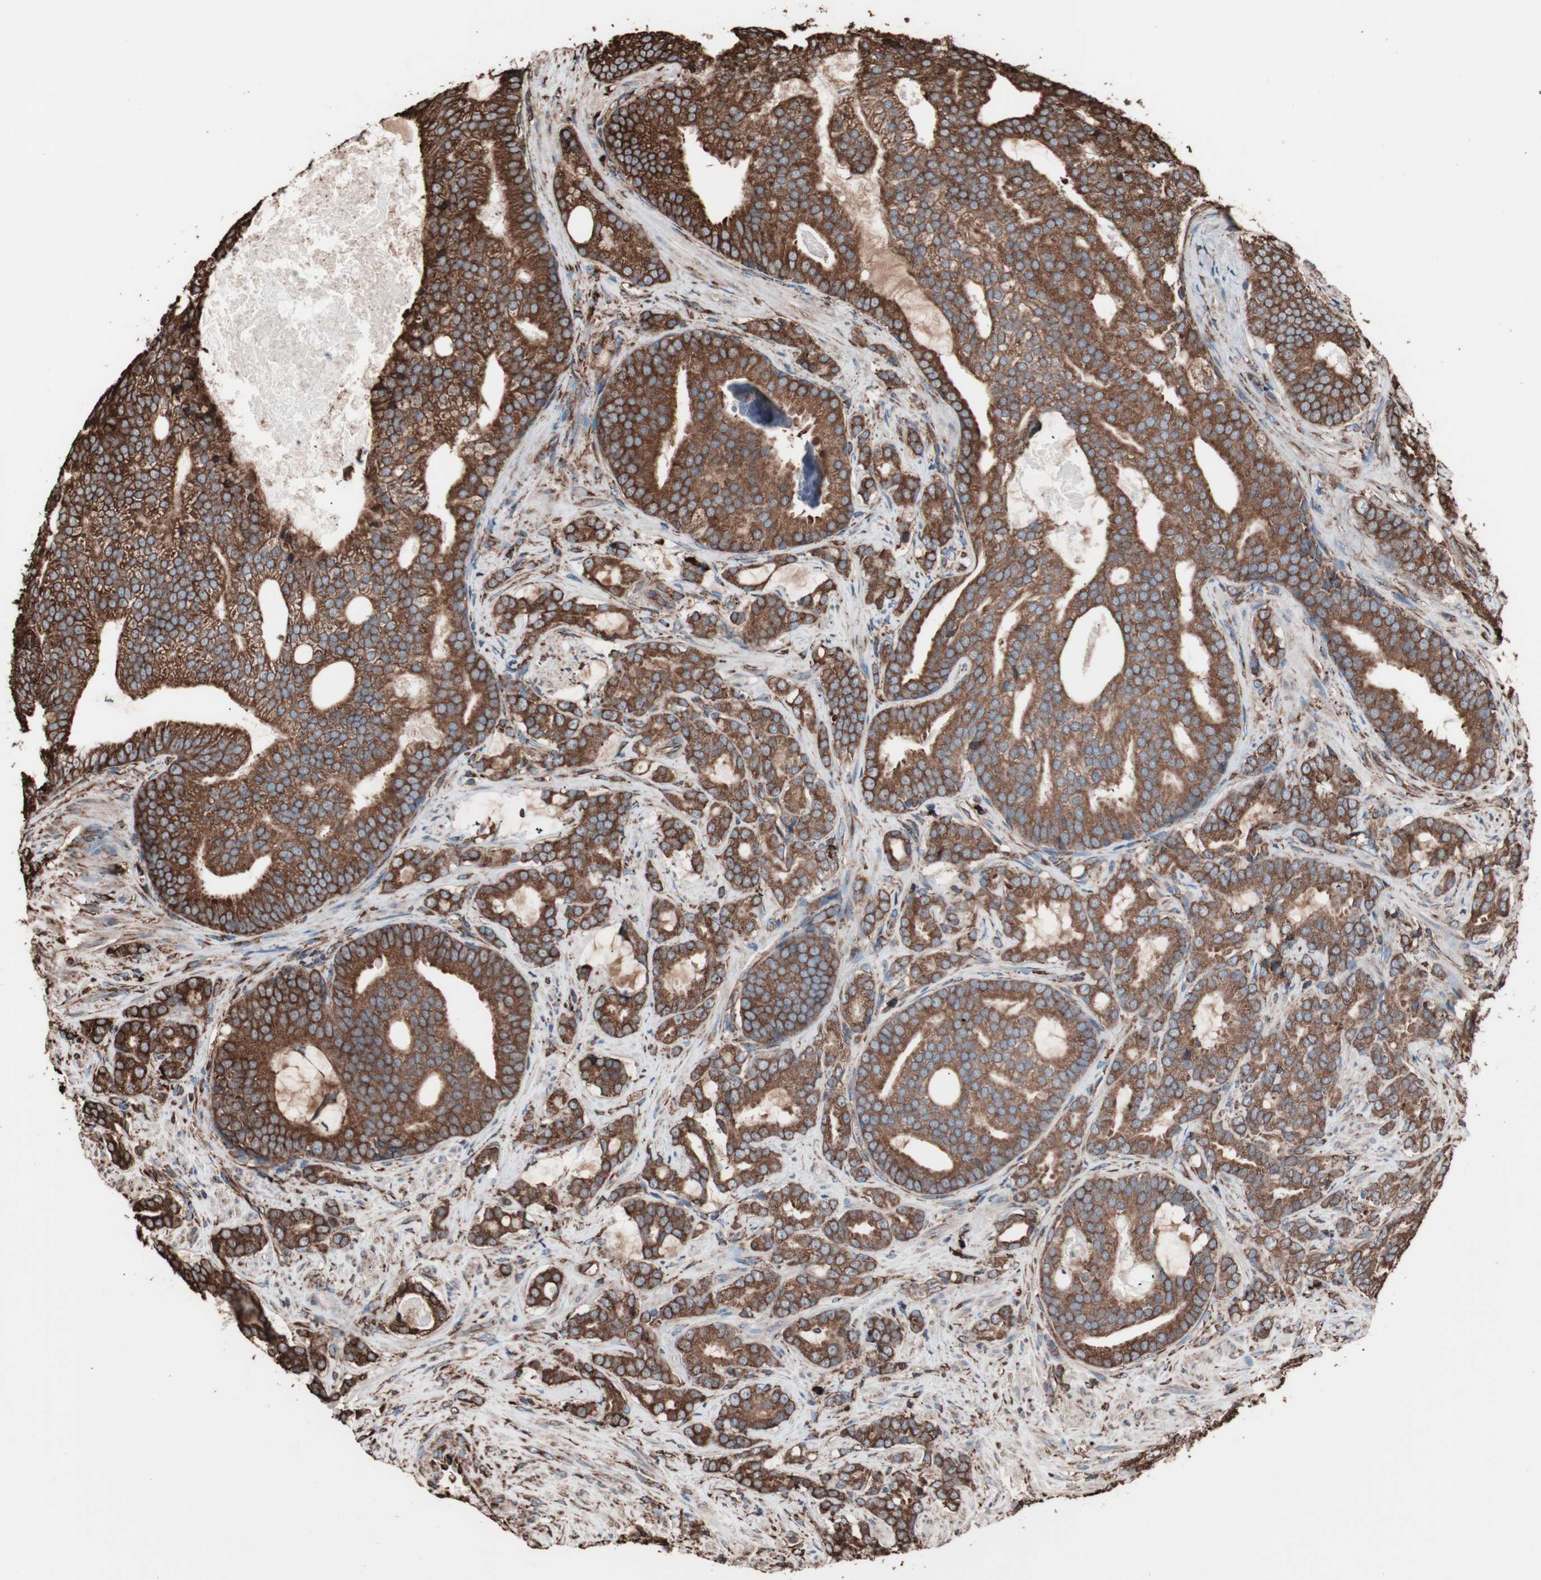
{"staining": {"intensity": "strong", "quantity": ">75%", "location": "cytoplasmic/membranous"}, "tissue": "prostate cancer", "cell_type": "Tumor cells", "image_type": "cancer", "snomed": [{"axis": "morphology", "description": "Adenocarcinoma, Low grade"}, {"axis": "topography", "description": "Prostate"}], "caption": "The image demonstrates staining of prostate cancer (low-grade adenocarcinoma), revealing strong cytoplasmic/membranous protein expression (brown color) within tumor cells. The protein of interest is shown in brown color, while the nuclei are stained blue.", "gene": "HSP90B1", "patient": {"sex": "male", "age": 58}}